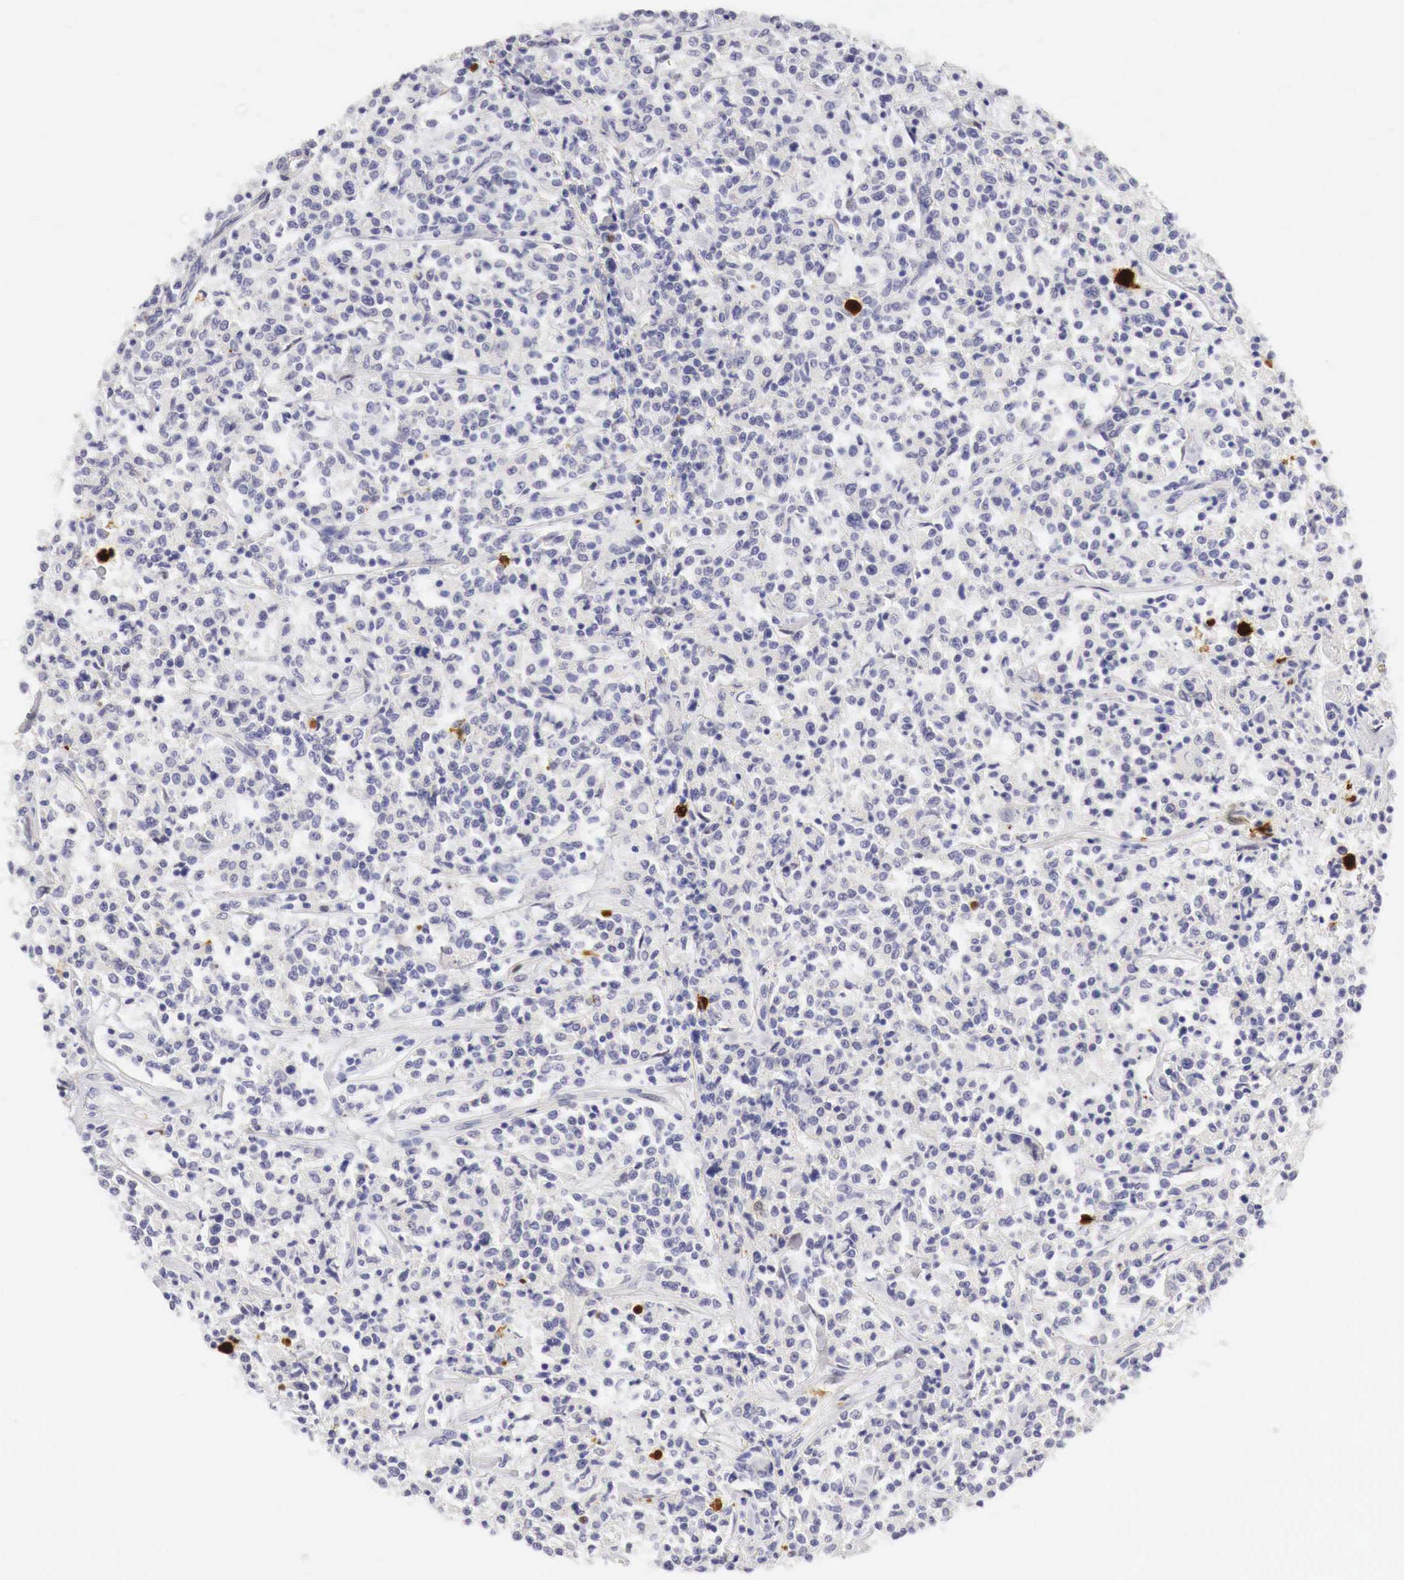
{"staining": {"intensity": "negative", "quantity": "none", "location": "none"}, "tissue": "lymphoma", "cell_type": "Tumor cells", "image_type": "cancer", "snomed": [{"axis": "morphology", "description": "Malignant lymphoma, non-Hodgkin's type, Low grade"}, {"axis": "topography", "description": "Small intestine"}], "caption": "IHC histopathology image of human lymphoma stained for a protein (brown), which exhibits no expression in tumor cells.", "gene": "CASP3", "patient": {"sex": "female", "age": 59}}